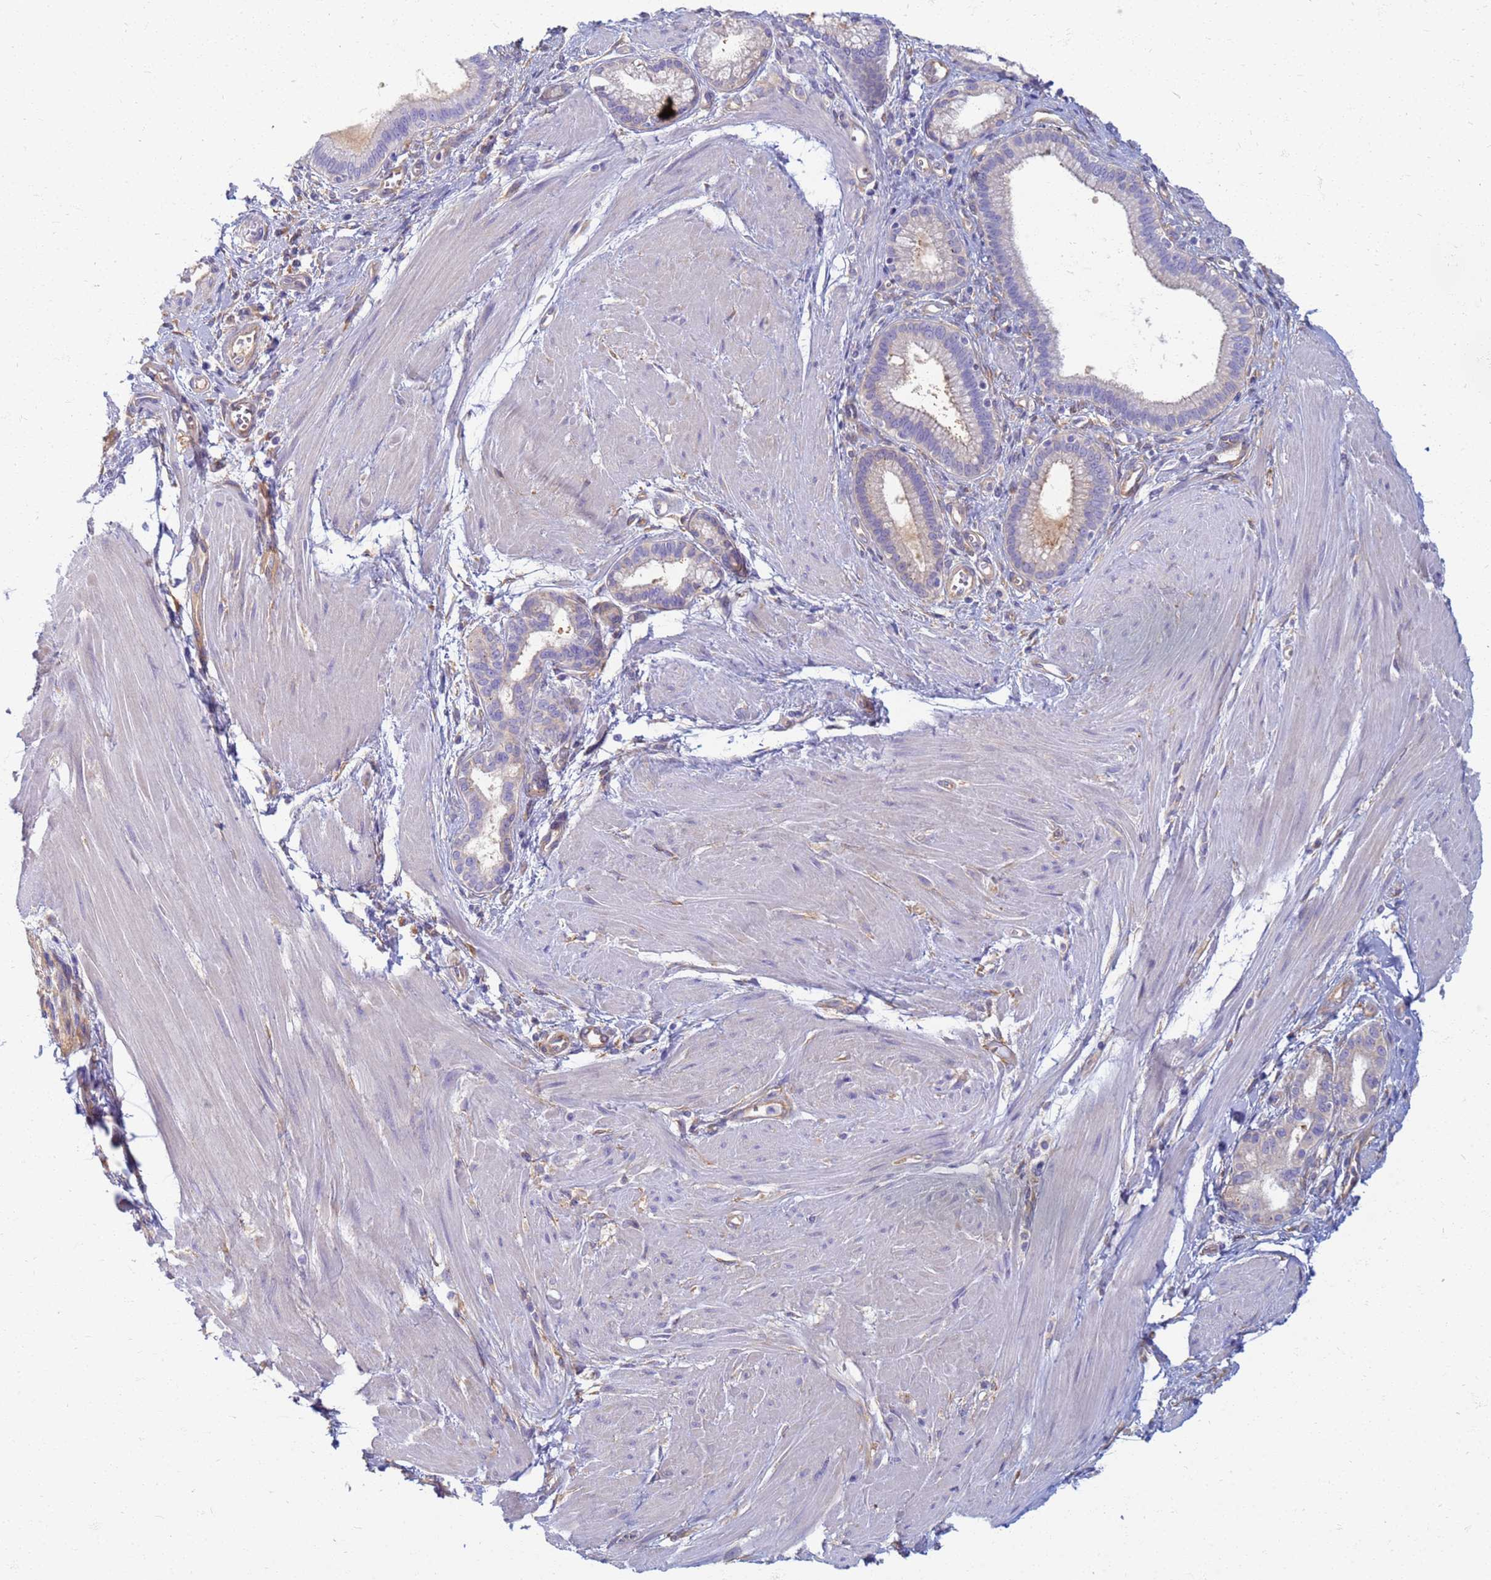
{"staining": {"intensity": "negative", "quantity": "none", "location": "none"}, "tissue": "pancreatic cancer", "cell_type": "Tumor cells", "image_type": "cancer", "snomed": [{"axis": "morphology", "description": "Adenocarcinoma, NOS"}, {"axis": "topography", "description": "Pancreas"}], "caption": "Tumor cells are negative for brown protein staining in pancreatic cancer (adenocarcinoma).", "gene": "EEA1", "patient": {"sex": "female", "age": 72}}